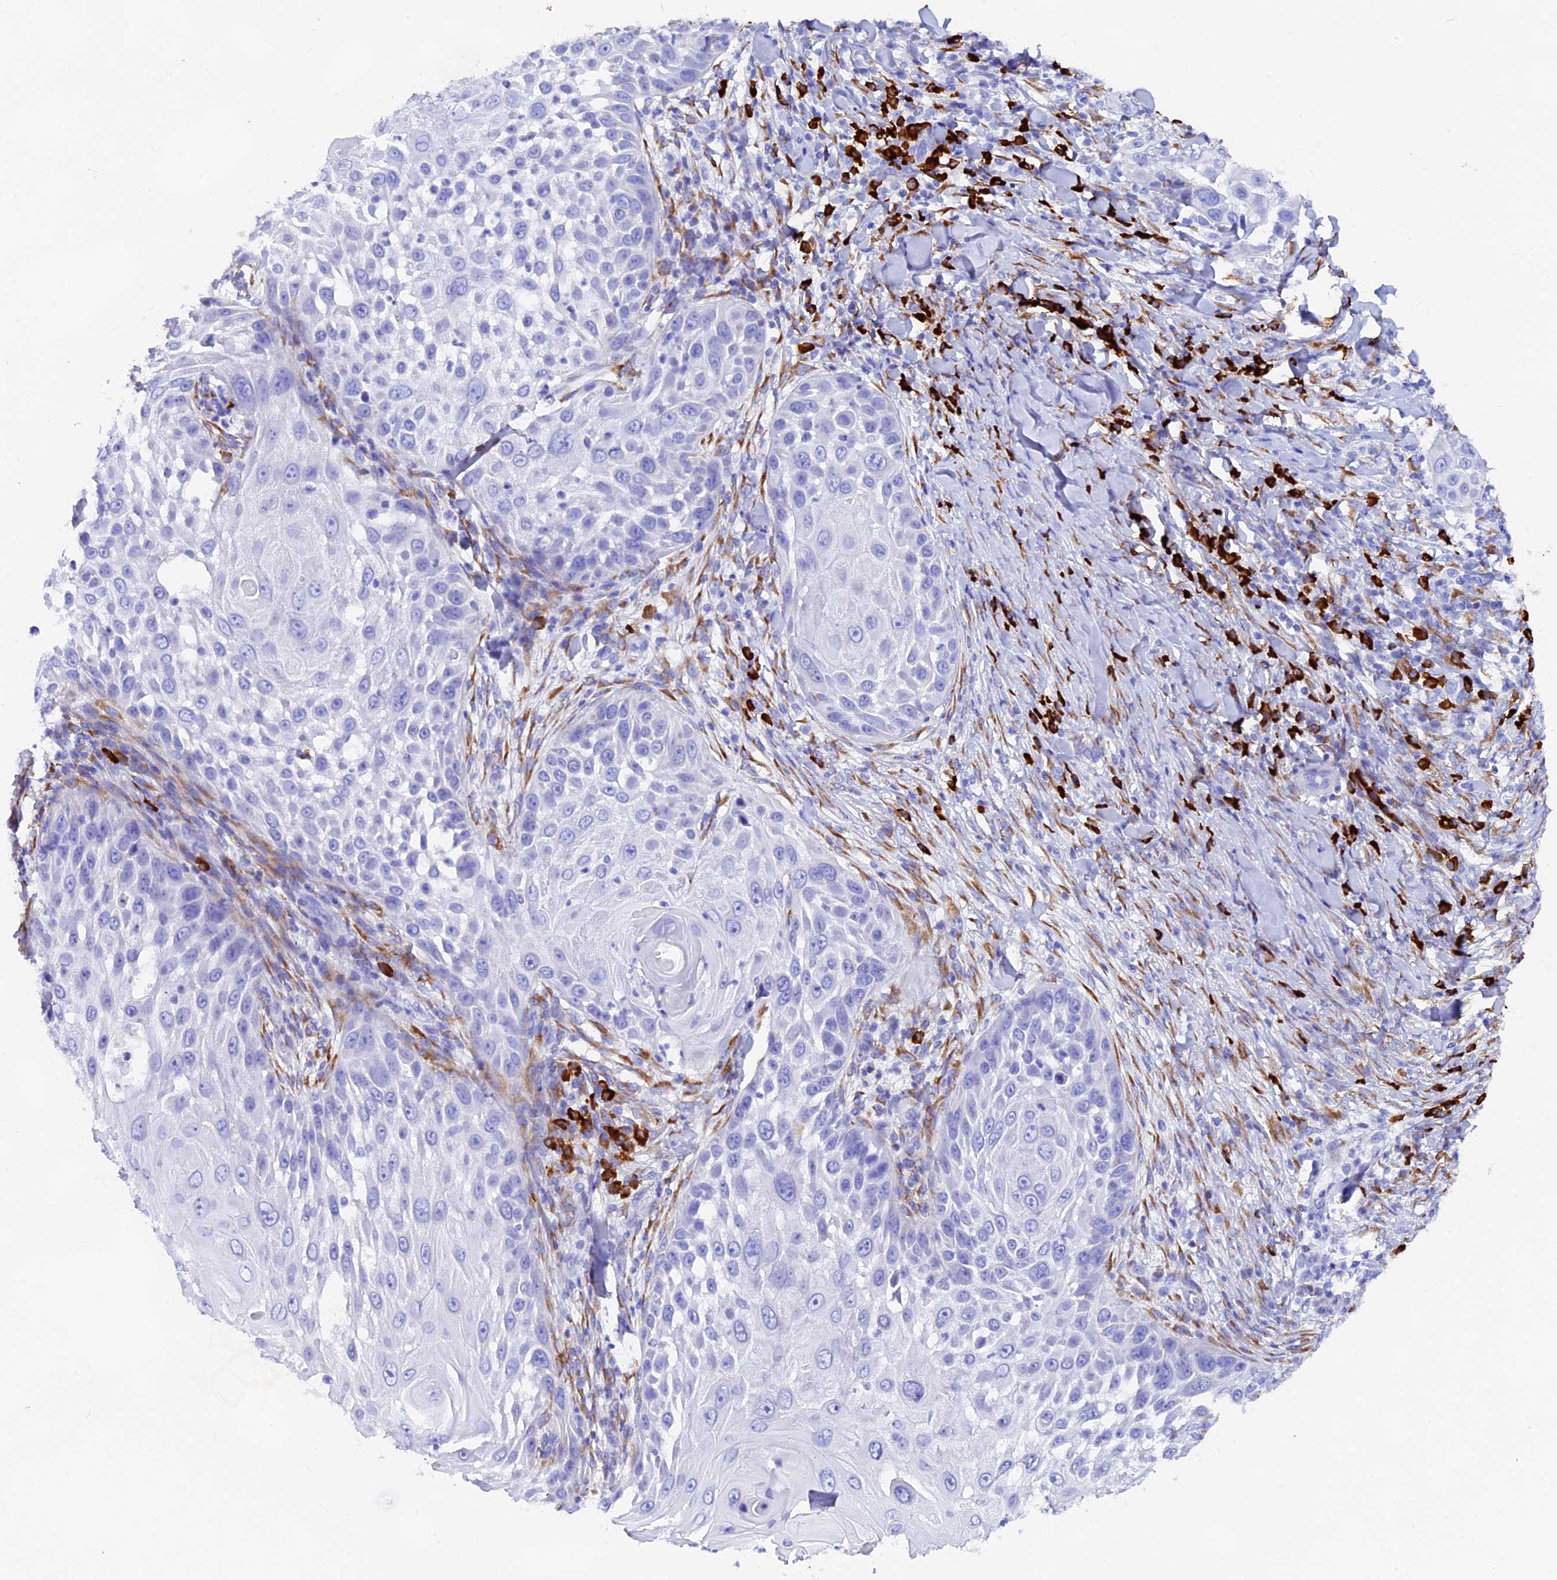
{"staining": {"intensity": "negative", "quantity": "none", "location": "none"}, "tissue": "skin cancer", "cell_type": "Tumor cells", "image_type": "cancer", "snomed": [{"axis": "morphology", "description": "Squamous cell carcinoma, NOS"}, {"axis": "topography", "description": "Skin"}], "caption": "This is a image of IHC staining of squamous cell carcinoma (skin), which shows no staining in tumor cells.", "gene": "FKBP11", "patient": {"sex": "female", "age": 44}}